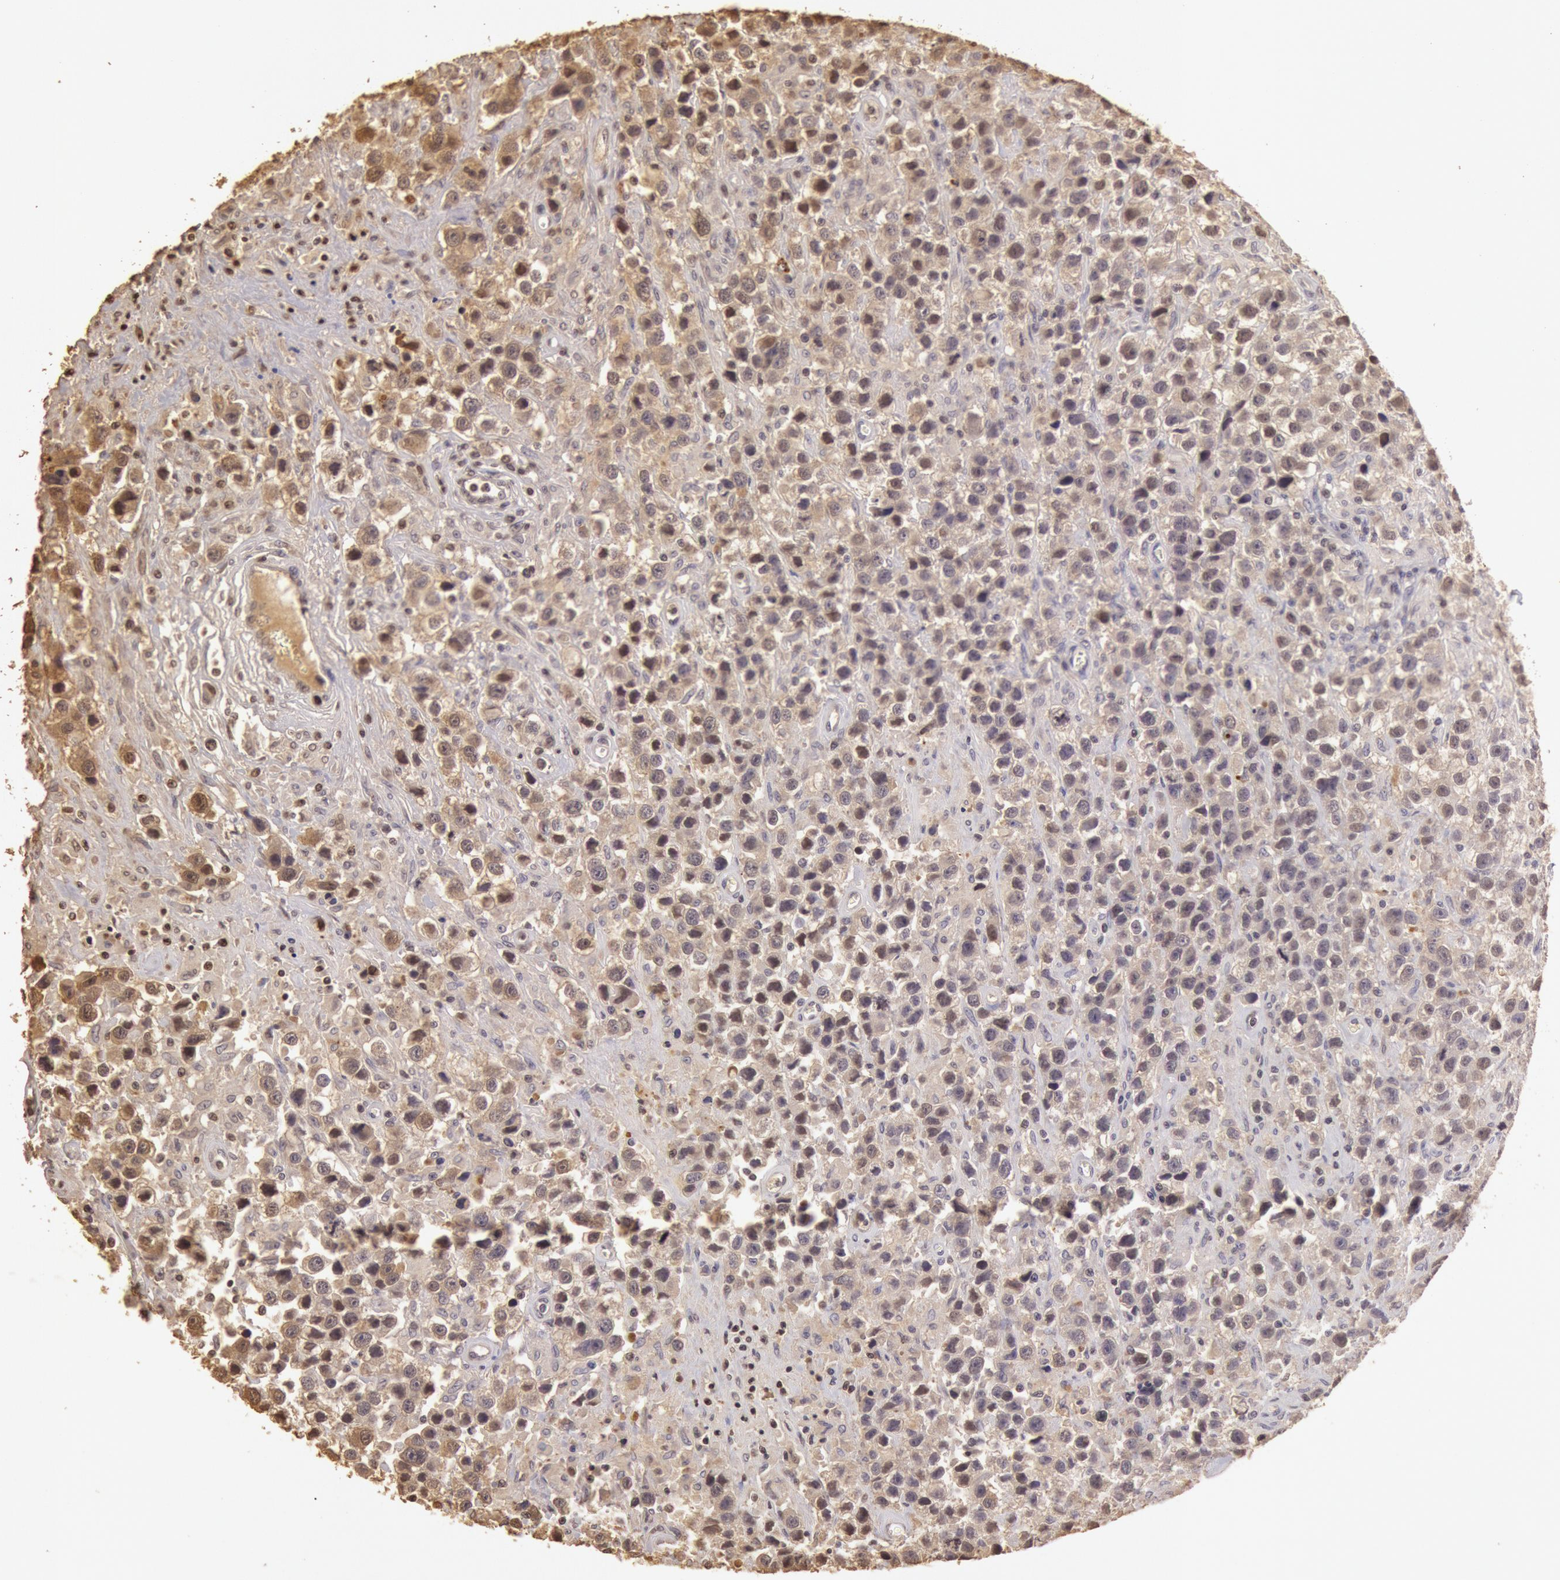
{"staining": {"intensity": "weak", "quantity": "25%-75%", "location": "cytoplasmic/membranous,nuclear"}, "tissue": "testis cancer", "cell_type": "Tumor cells", "image_type": "cancer", "snomed": [{"axis": "morphology", "description": "Seminoma, NOS"}, {"axis": "topography", "description": "Testis"}], "caption": "This micrograph exhibits immunohistochemistry staining of human testis cancer (seminoma), with low weak cytoplasmic/membranous and nuclear staining in about 25%-75% of tumor cells.", "gene": "SOD1", "patient": {"sex": "male", "age": 43}}